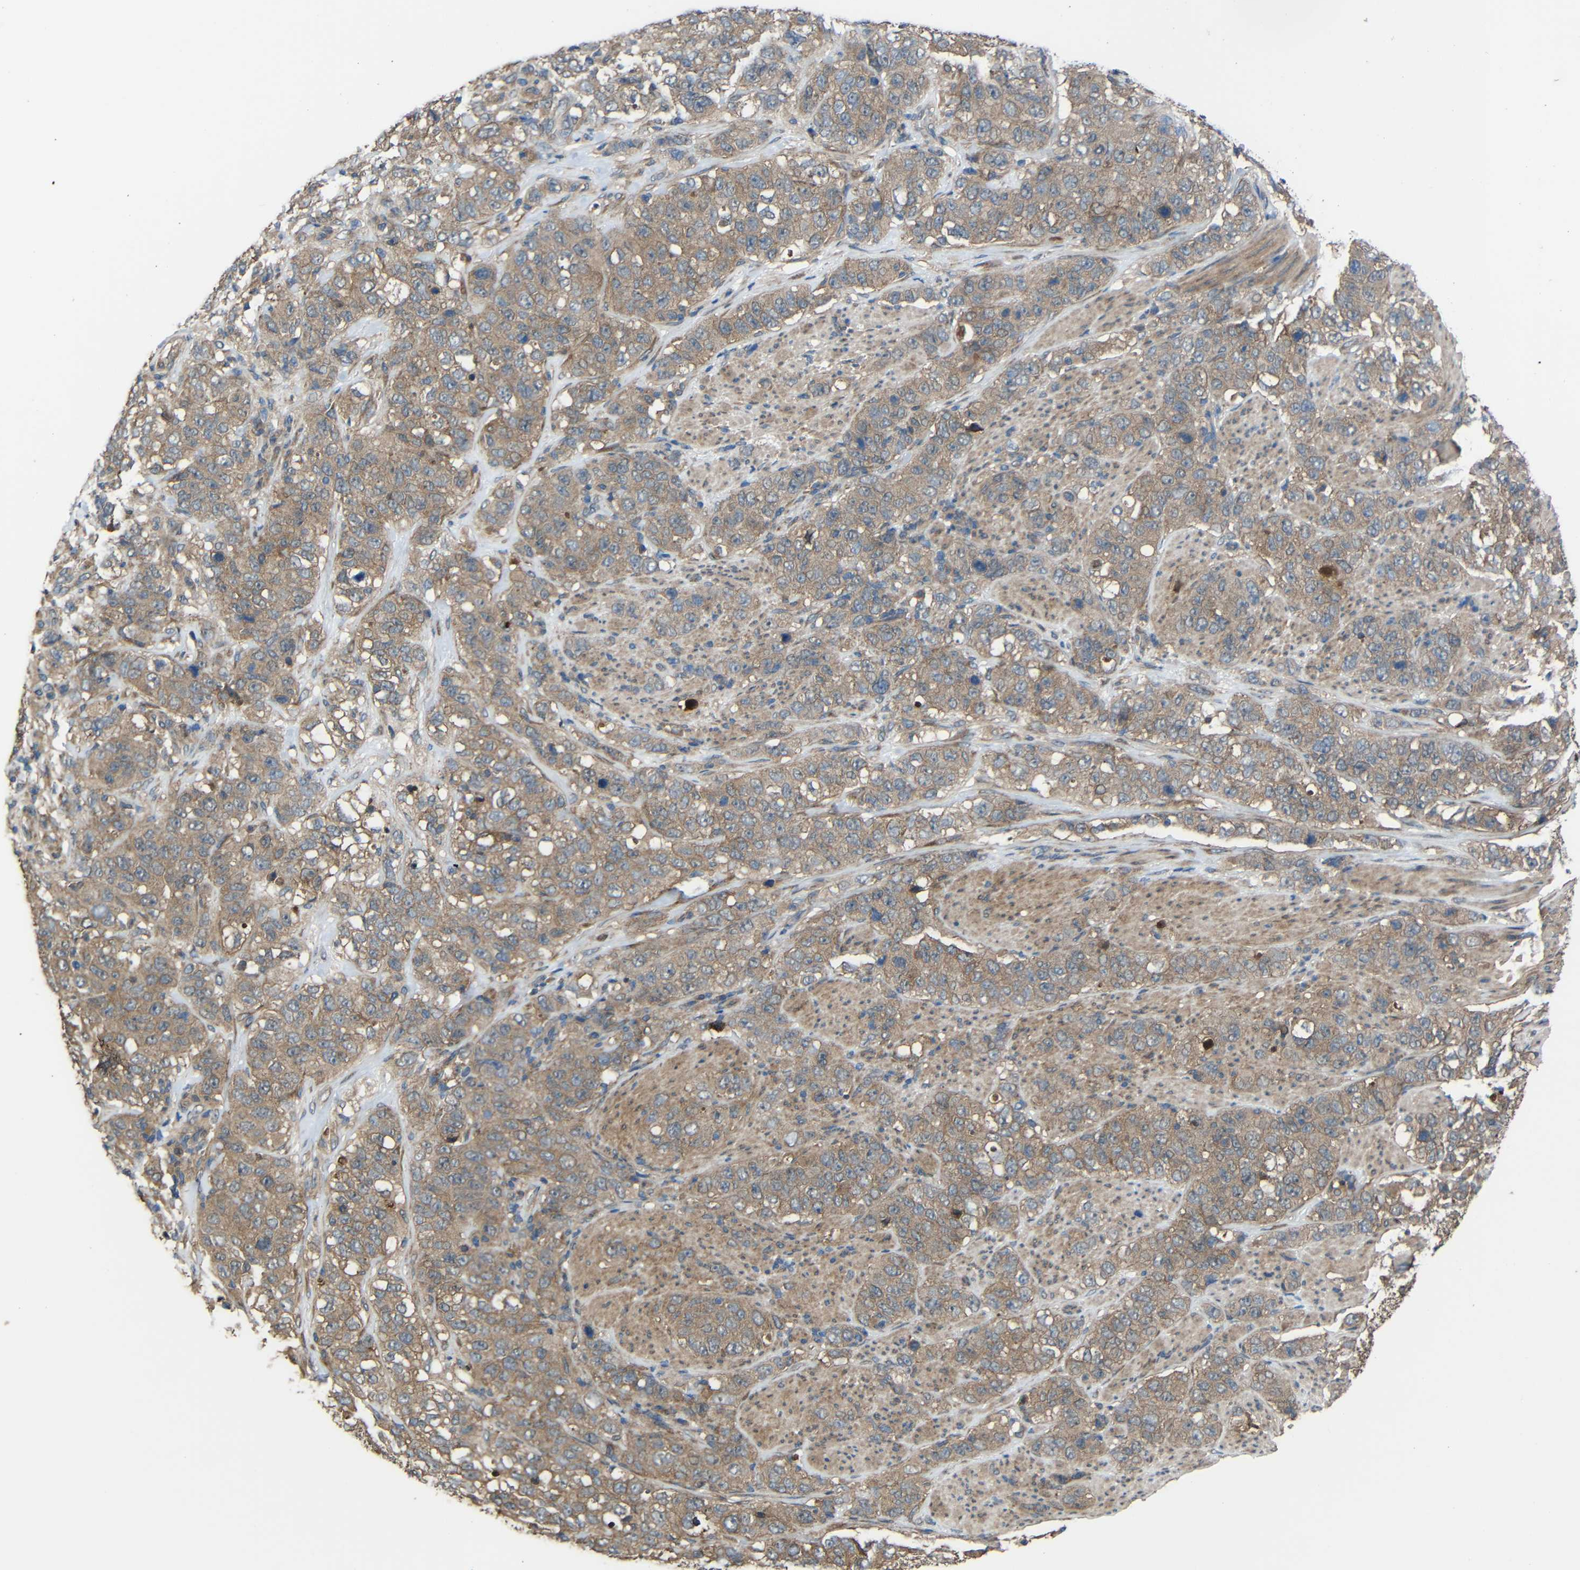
{"staining": {"intensity": "weak", "quantity": ">75%", "location": "cytoplasmic/membranous"}, "tissue": "stomach cancer", "cell_type": "Tumor cells", "image_type": "cancer", "snomed": [{"axis": "morphology", "description": "Adenocarcinoma, NOS"}, {"axis": "topography", "description": "Stomach"}], "caption": "There is low levels of weak cytoplasmic/membranous staining in tumor cells of stomach cancer (adenocarcinoma), as demonstrated by immunohistochemical staining (brown color).", "gene": "CHST9", "patient": {"sex": "male", "age": 48}}